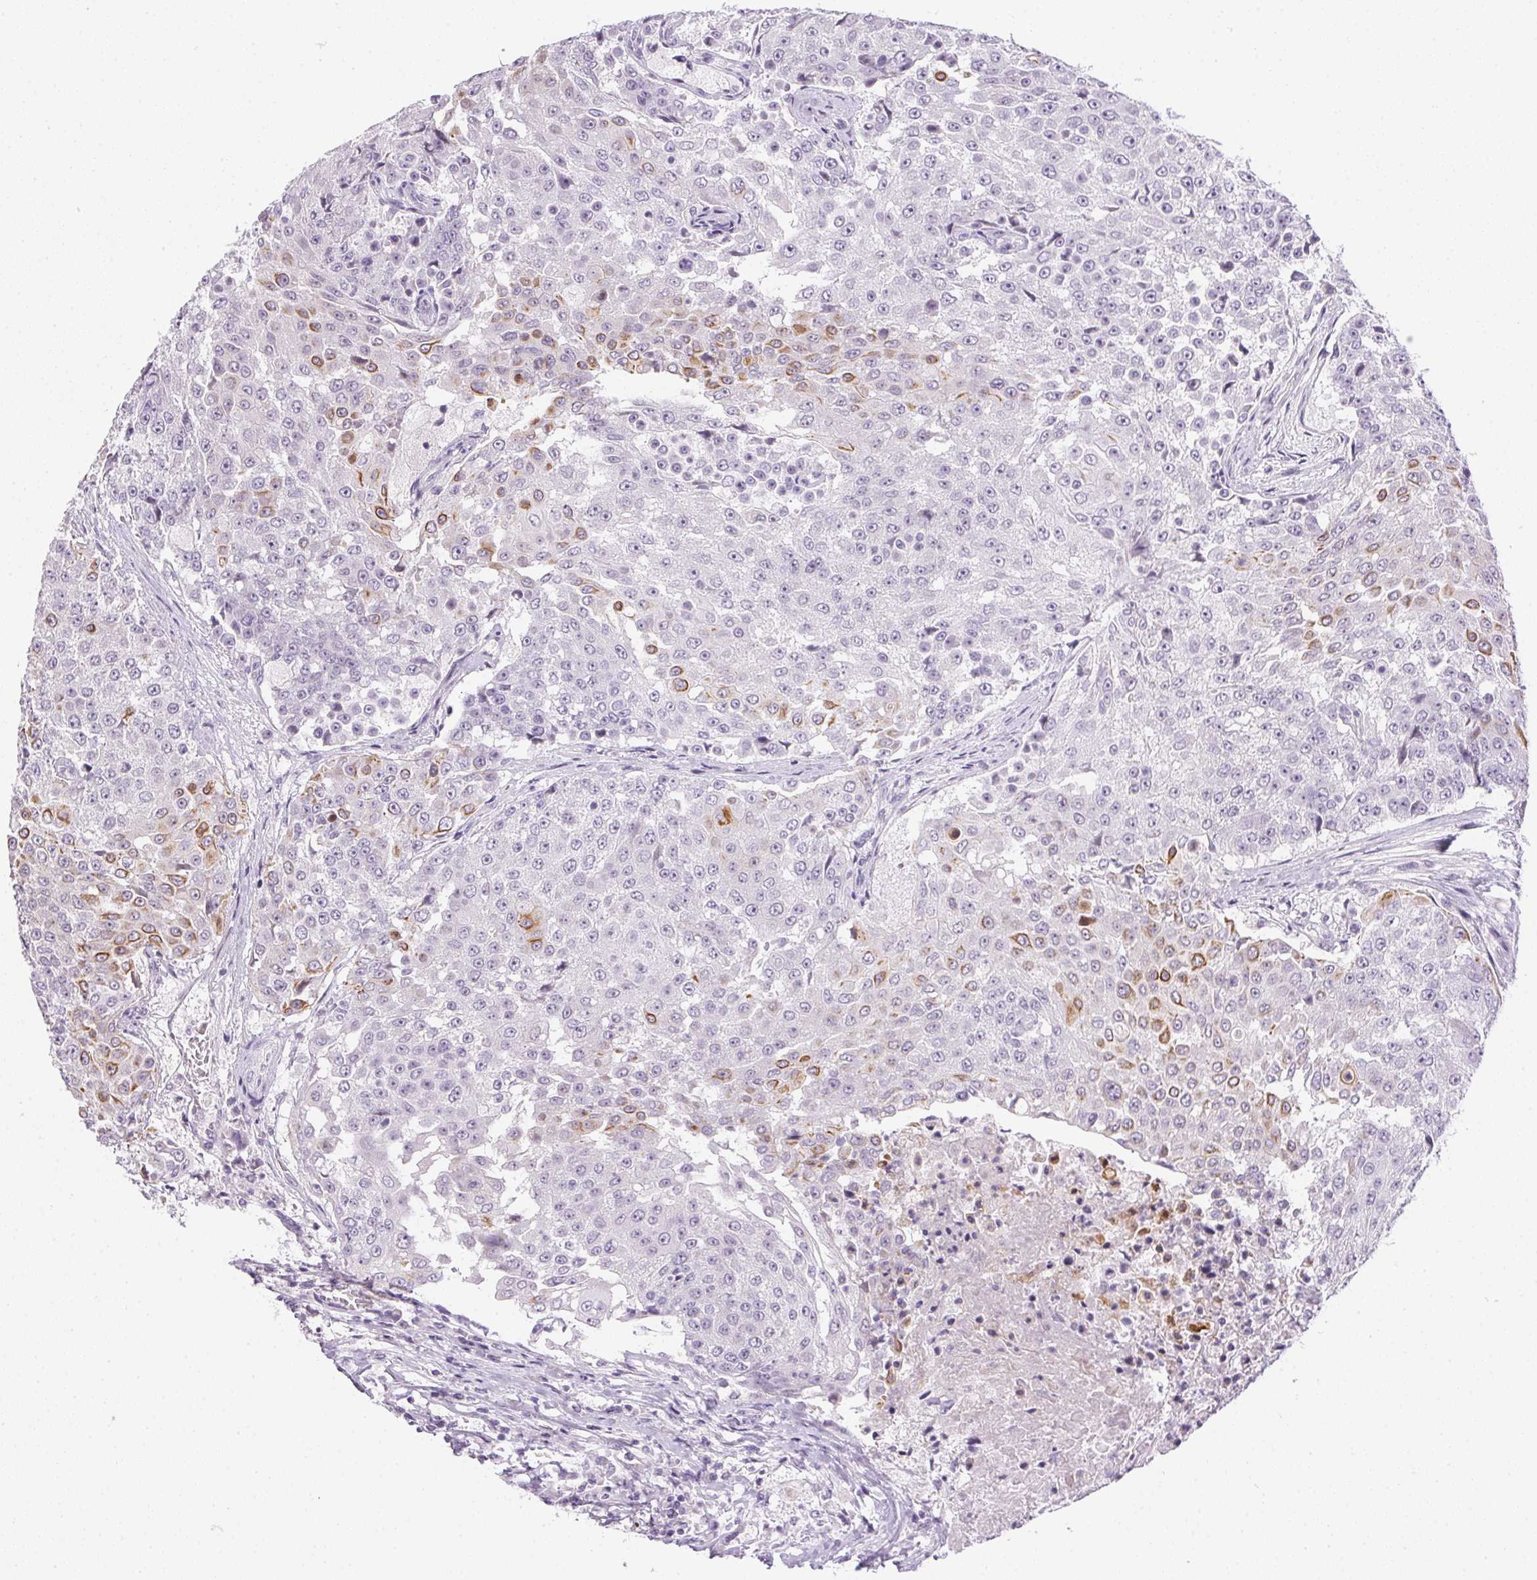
{"staining": {"intensity": "negative", "quantity": "none", "location": "none"}, "tissue": "urothelial cancer", "cell_type": "Tumor cells", "image_type": "cancer", "snomed": [{"axis": "morphology", "description": "Urothelial carcinoma, High grade"}, {"axis": "topography", "description": "Urinary bladder"}], "caption": "Immunohistochemistry of high-grade urothelial carcinoma displays no positivity in tumor cells.", "gene": "GSDMC", "patient": {"sex": "female", "age": 63}}